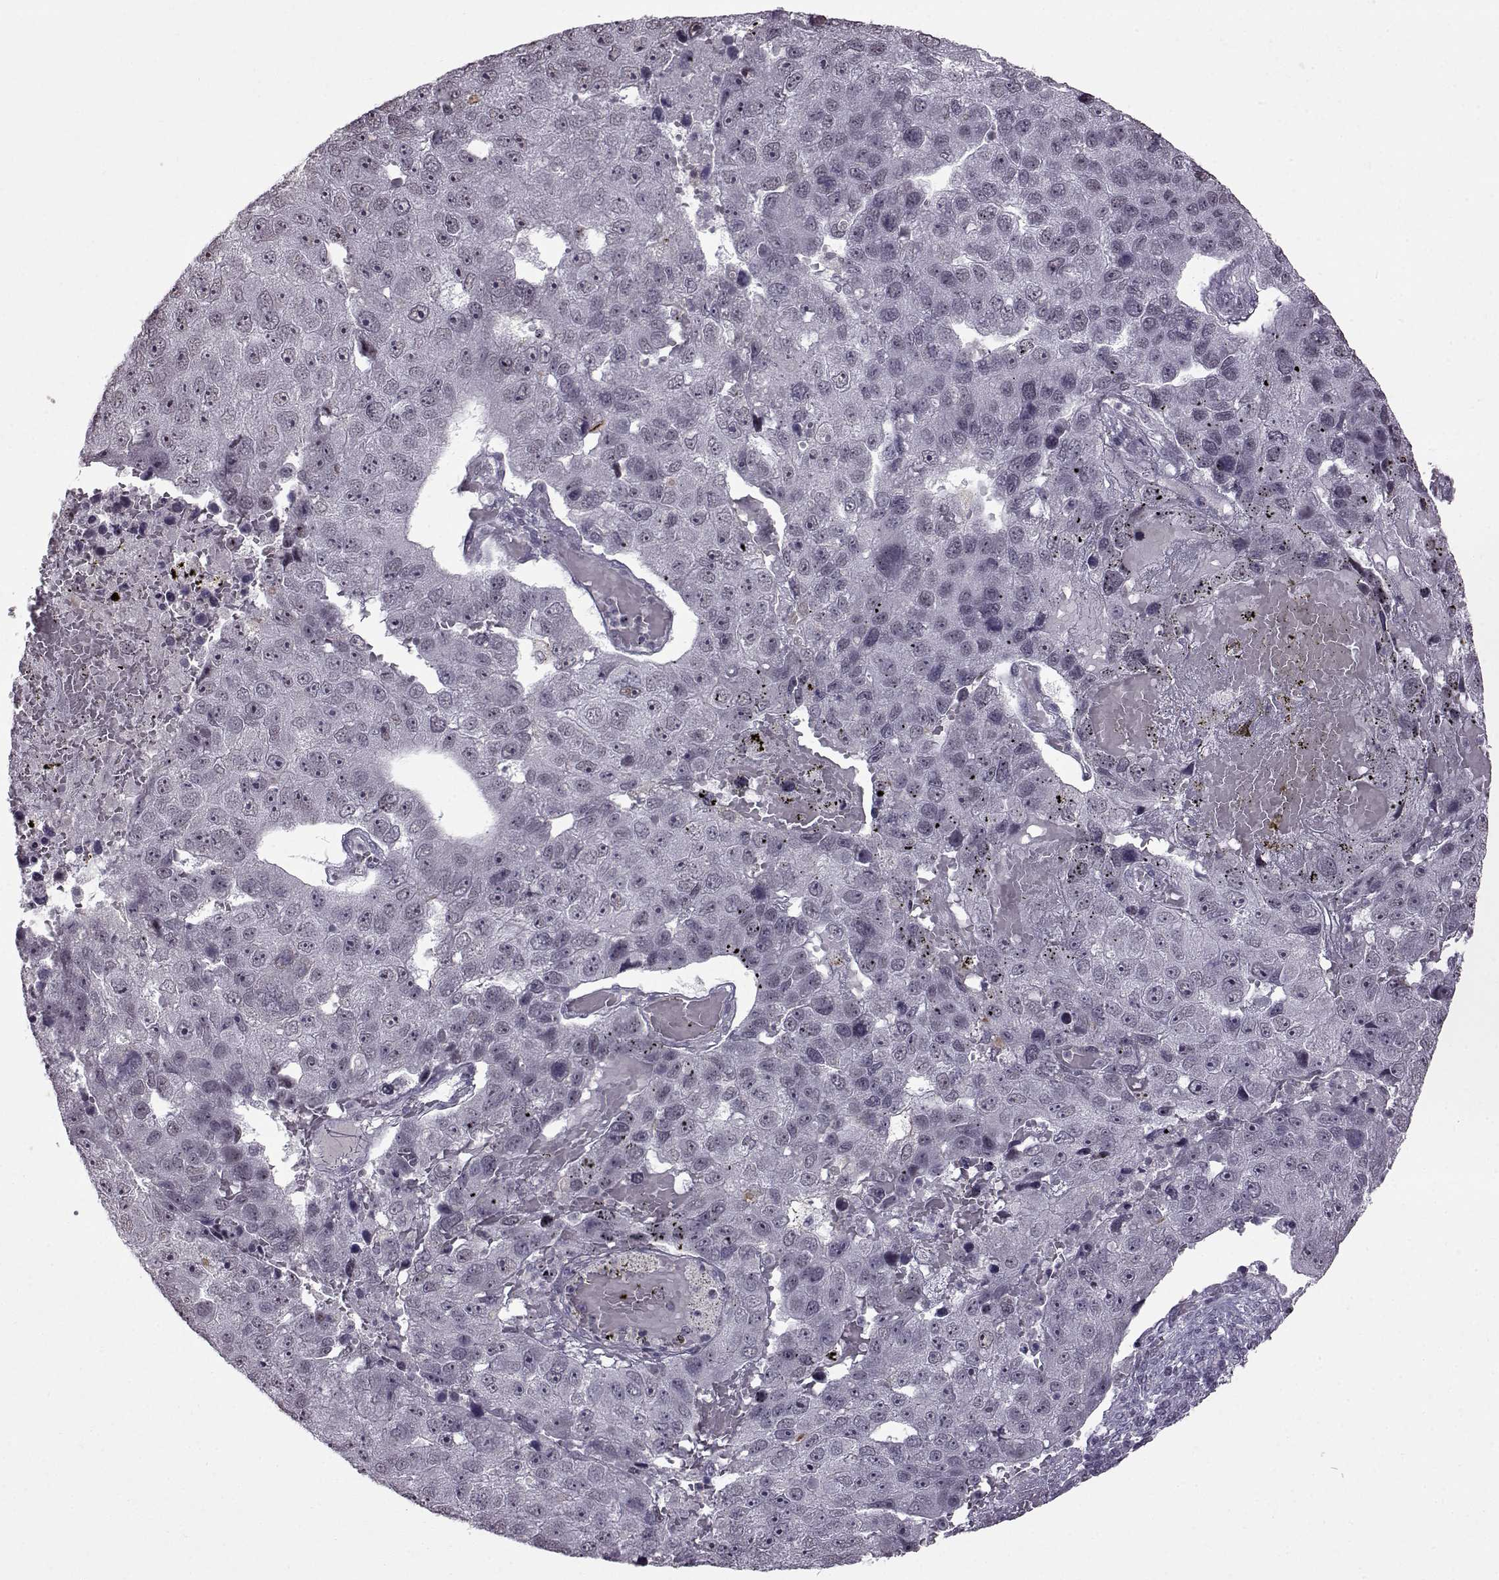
{"staining": {"intensity": "negative", "quantity": "none", "location": "none"}, "tissue": "pancreatic cancer", "cell_type": "Tumor cells", "image_type": "cancer", "snomed": [{"axis": "morphology", "description": "Adenocarcinoma, NOS"}, {"axis": "topography", "description": "Pancreas"}], "caption": "Protein analysis of pancreatic adenocarcinoma shows no significant staining in tumor cells. (DAB (3,3'-diaminobenzidine) immunohistochemistry (IHC) visualized using brightfield microscopy, high magnification).", "gene": "SLC28A2", "patient": {"sex": "female", "age": 61}}